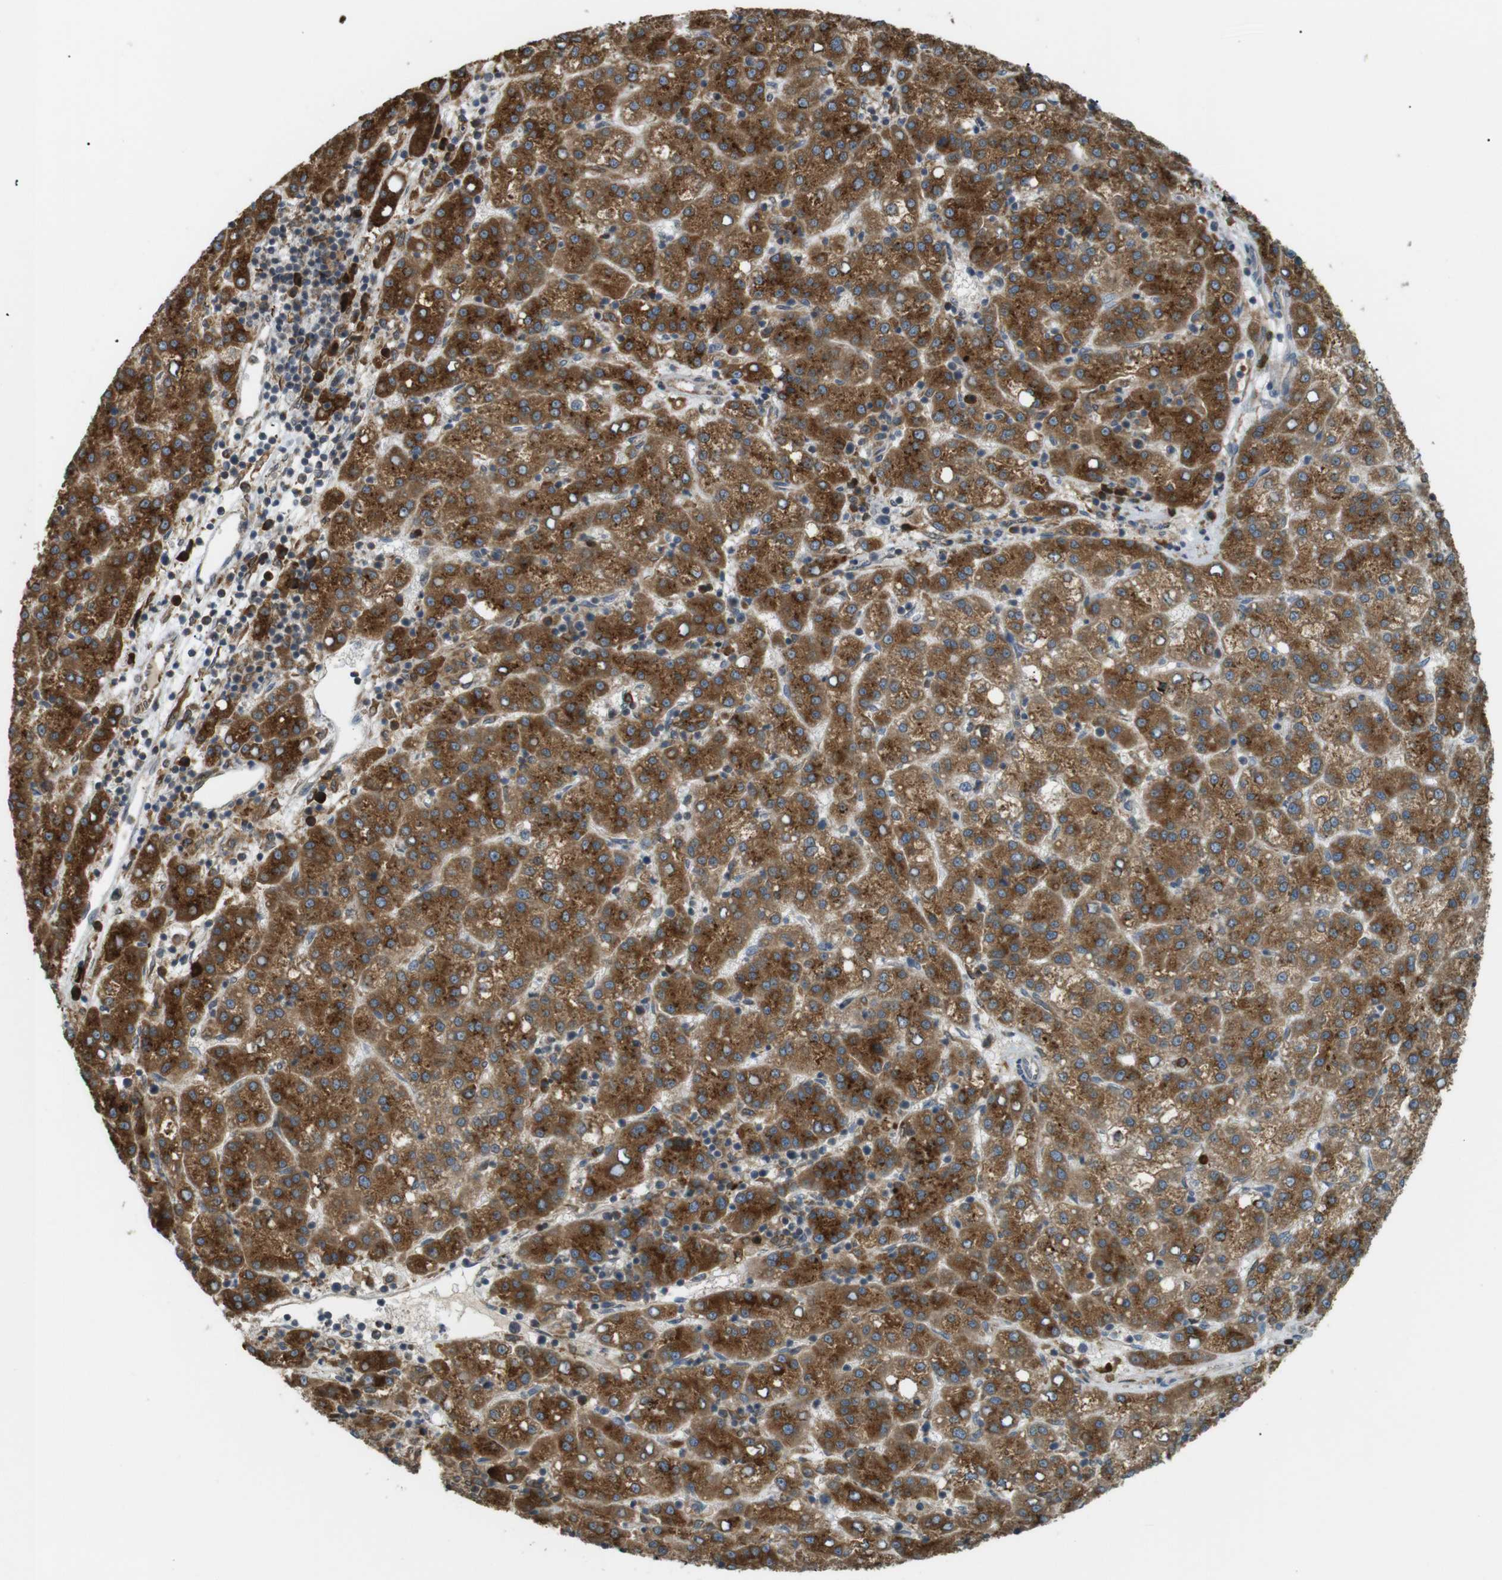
{"staining": {"intensity": "strong", "quantity": ">75%", "location": "cytoplasmic/membranous"}, "tissue": "liver cancer", "cell_type": "Tumor cells", "image_type": "cancer", "snomed": [{"axis": "morphology", "description": "Carcinoma, Hepatocellular, NOS"}, {"axis": "topography", "description": "Liver"}], "caption": "DAB (3,3'-diaminobenzidine) immunohistochemical staining of liver cancer (hepatocellular carcinoma) reveals strong cytoplasmic/membranous protein expression in about >75% of tumor cells. (Stains: DAB in brown, nuclei in blue, Microscopy: brightfield microscopy at high magnification).", "gene": "TMED4", "patient": {"sex": "female", "age": 58}}